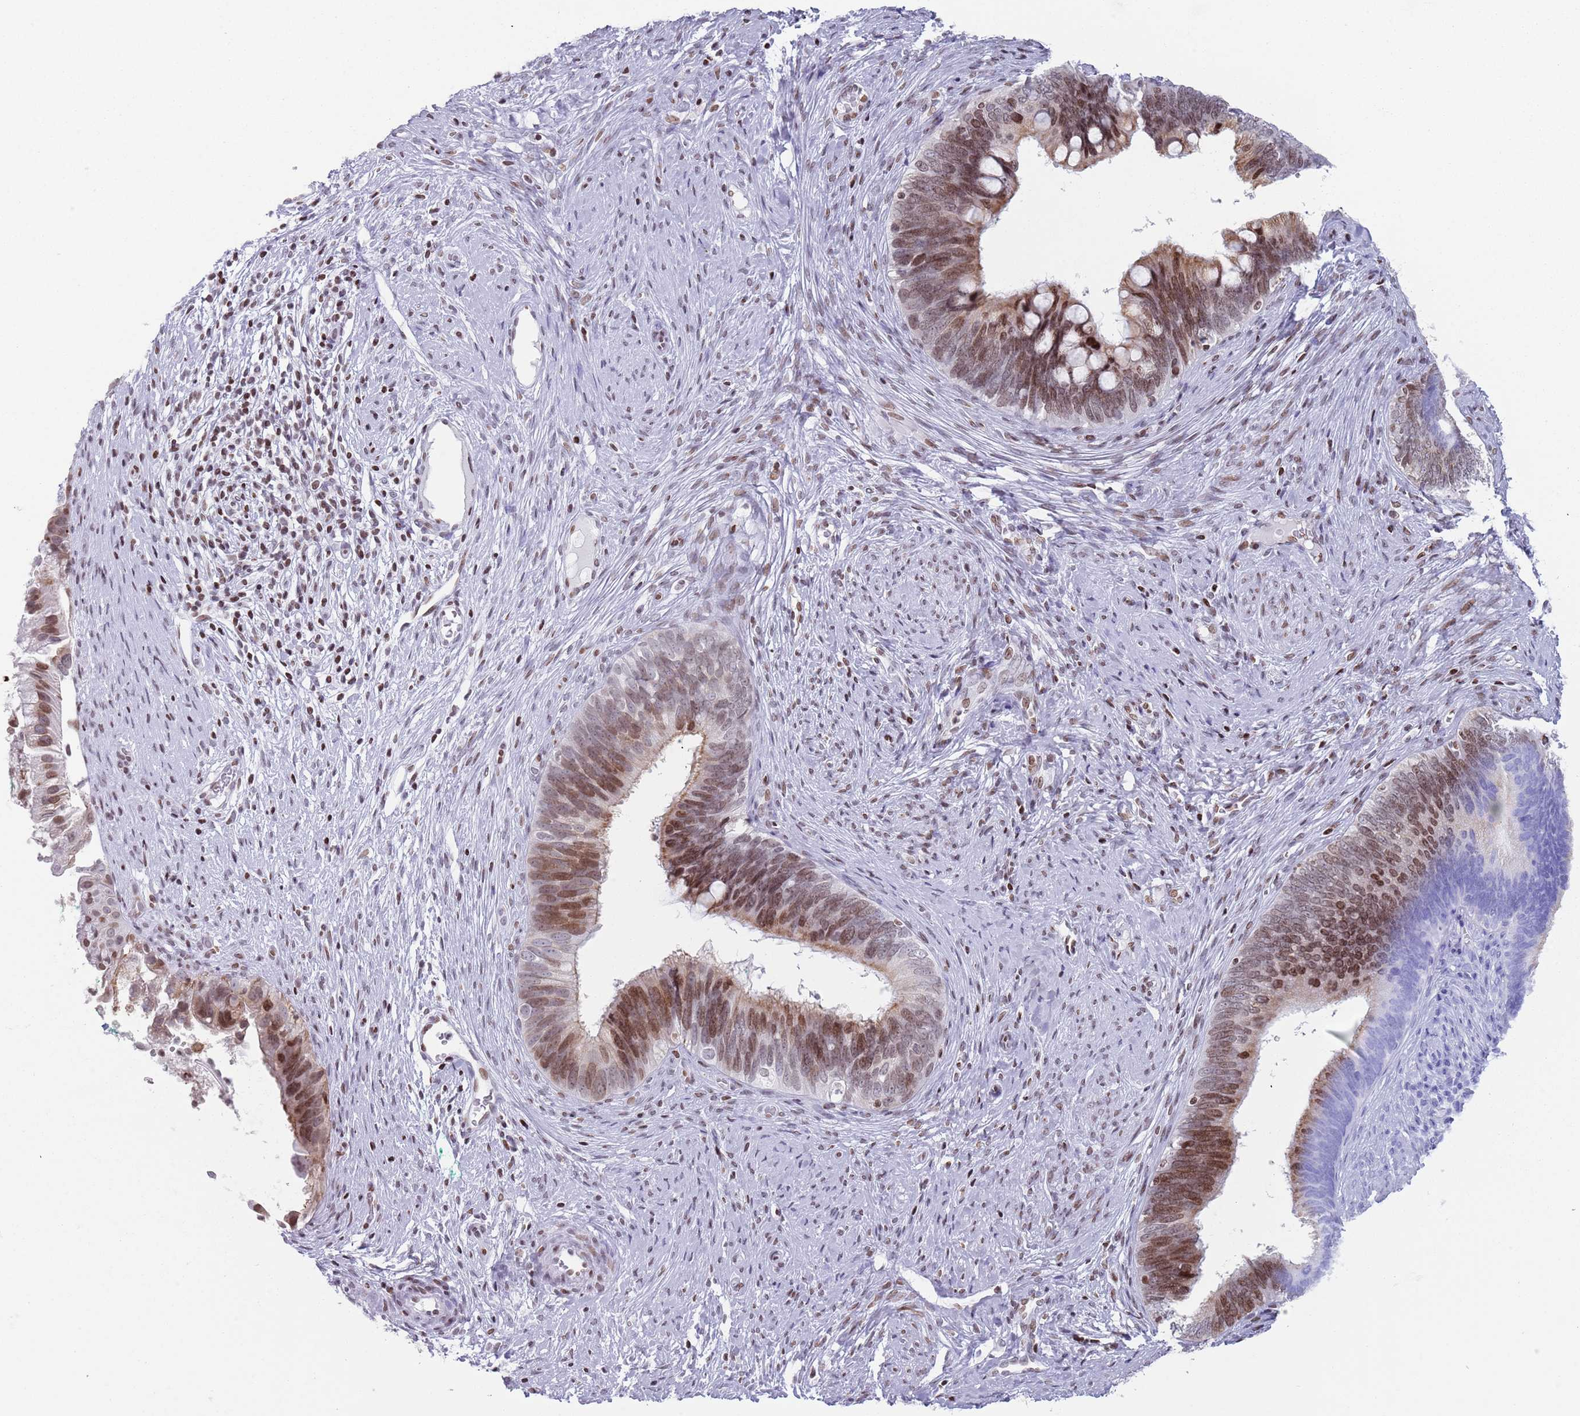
{"staining": {"intensity": "moderate", "quantity": "25%-75%", "location": "nuclear"}, "tissue": "cervical cancer", "cell_type": "Tumor cells", "image_type": "cancer", "snomed": [{"axis": "morphology", "description": "Adenocarcinoma, NOS"}, {"axis": "topography", "description": "Cervix"}], "caption": "Cervical cancer tissue shows moderate nuclear positivity in approximately 25%-75% of tumor cells", "gene": "HDAC8", "patient": {"sex": "female", "age": 42}}